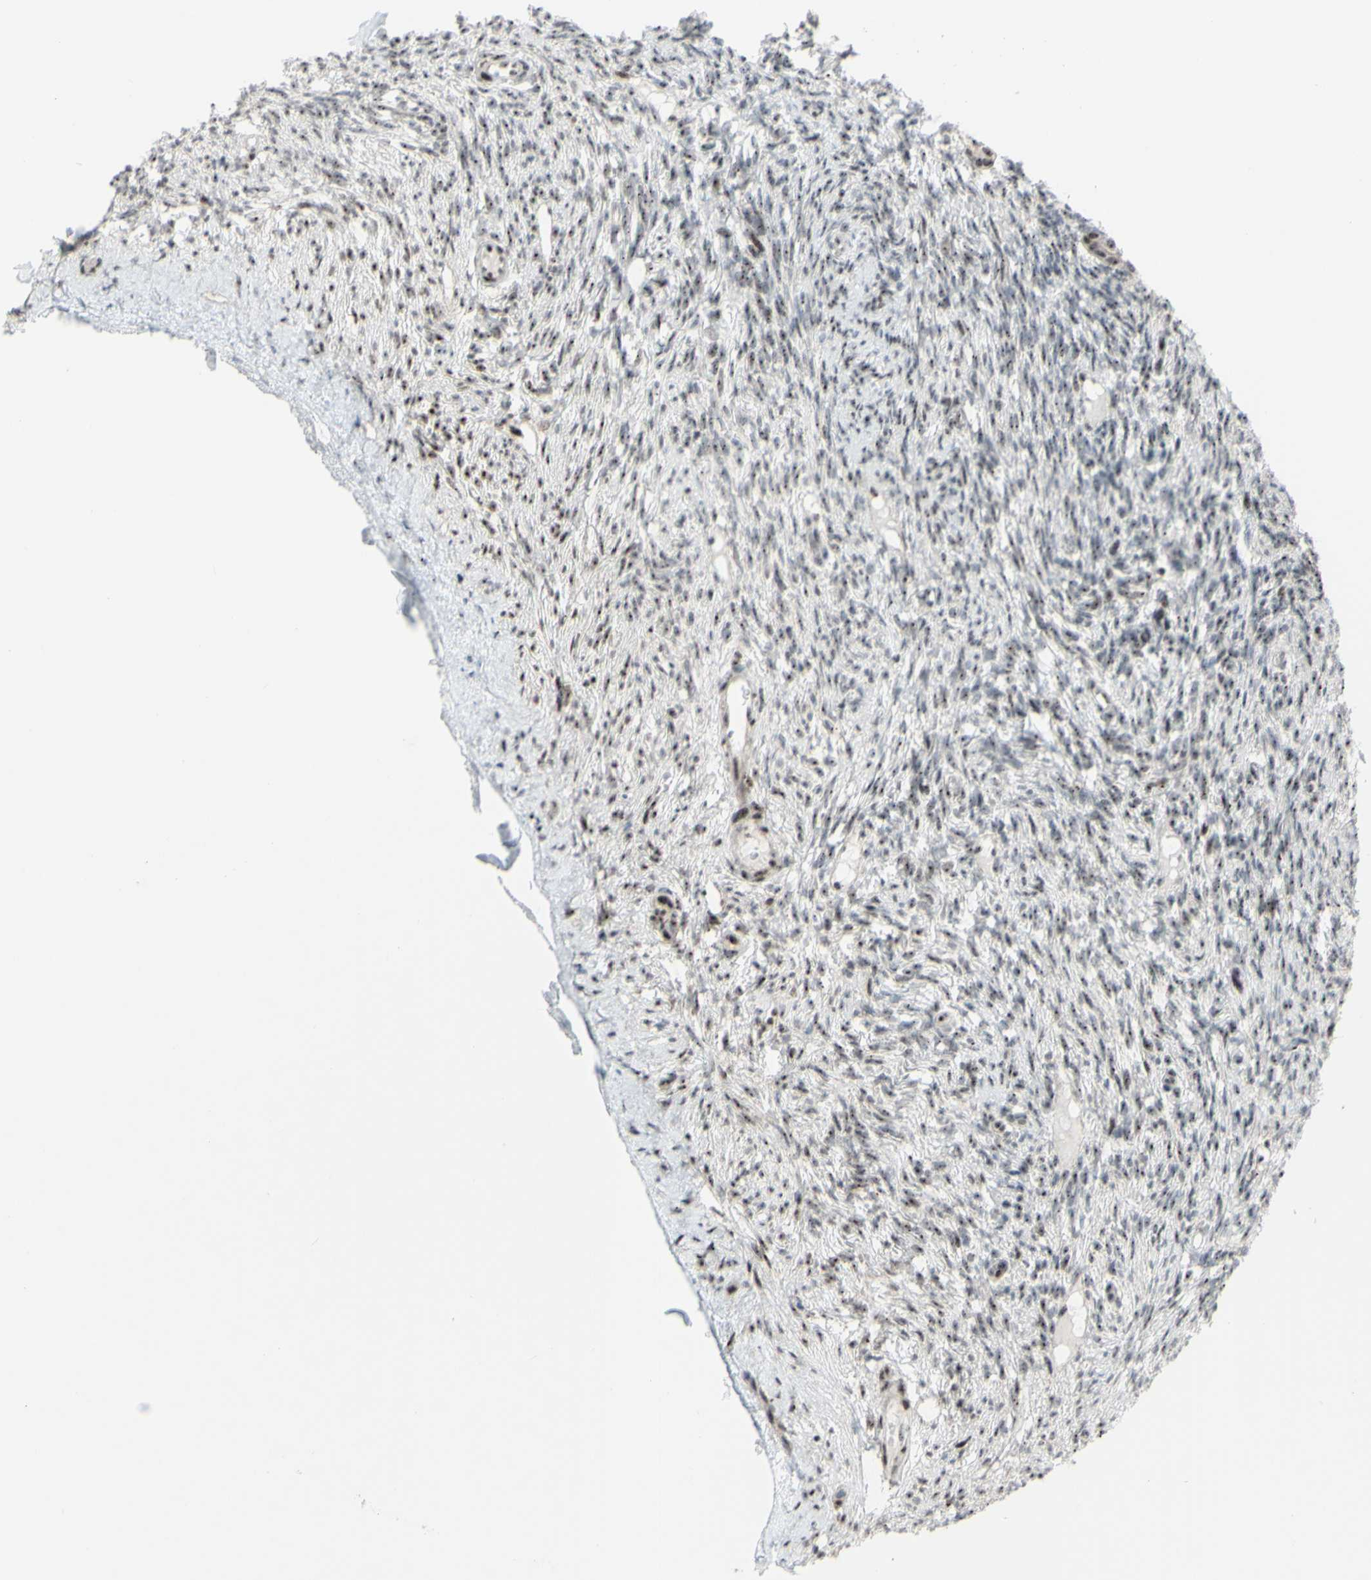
{"staining": {"intensity": "weak", "quantity": "<25%", "location": "nuclear"}, "tissue": "ovary", "cell_type": "Ovarian stroma cells", "image_type": "normal", "snomed": [{"axis": "morphology", "description": "Normal tissue, NOS"}, {"axis": "topography", "description": "Ovary"}], "caption": "Ovarian stroma cells are negative for protein expression in normal human ovary. Nuclei are stained in blue.", "gene": "POLR1A", "patient": {"sex": "female", "age": 33}}